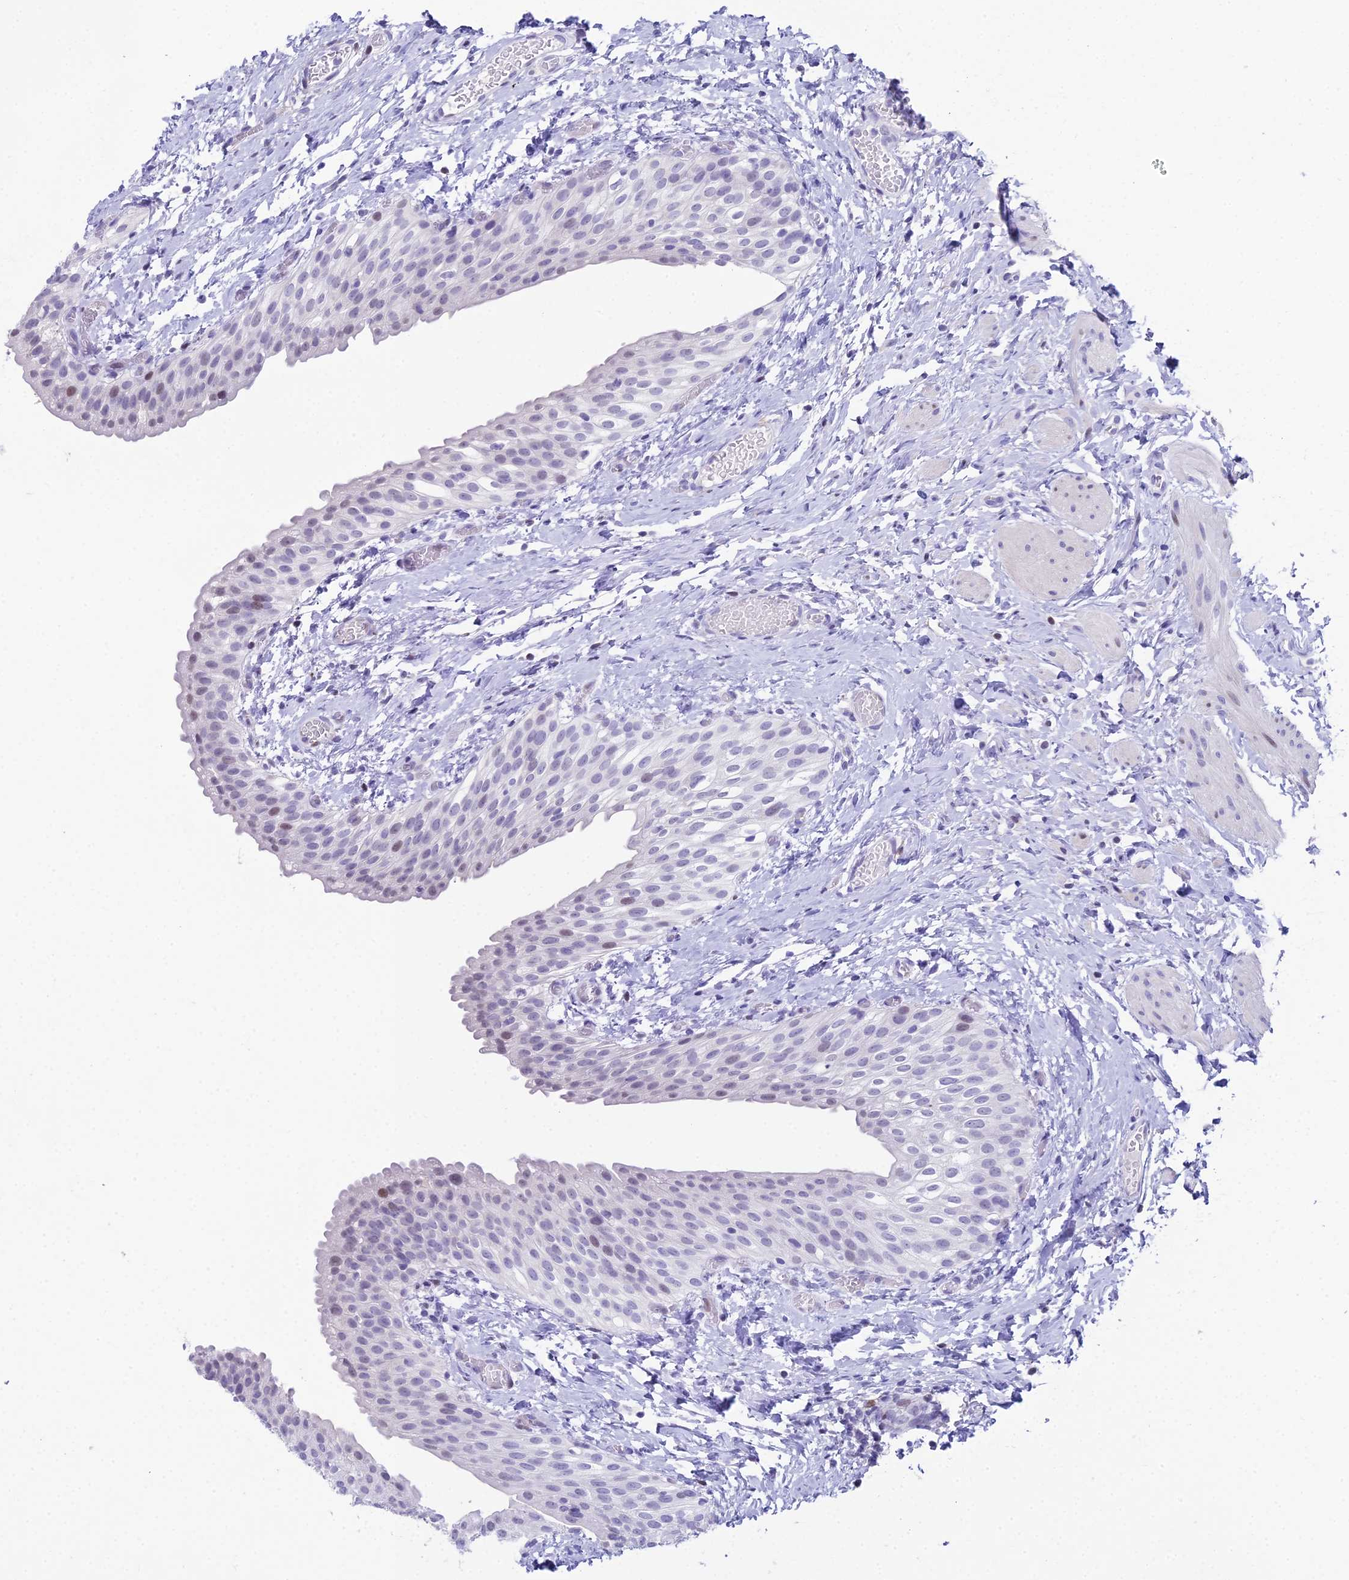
{"staining": {"intensity": "weak", "quantity": "<25%", "location": "nuclear"}, "tissue": "urinary bladder", "cell_type": "Urothelial cells", "image_type": "normal", "snomed": [{"axis": "morphology", "description": "Normal tissue, NOS"}, {"axis": "topography", "description": "Urinary bladder"}], "caption": "The IHC photomicrograph has no significant staining in urothelial cells of urinary bladder. (DAB (3,3'-diaminobenzidine) immunohistochemistry visualized using brightfield microscopy, high magnification).", "gene": "CC2D2A", "patient": {"sex": "male", "age": 1}}